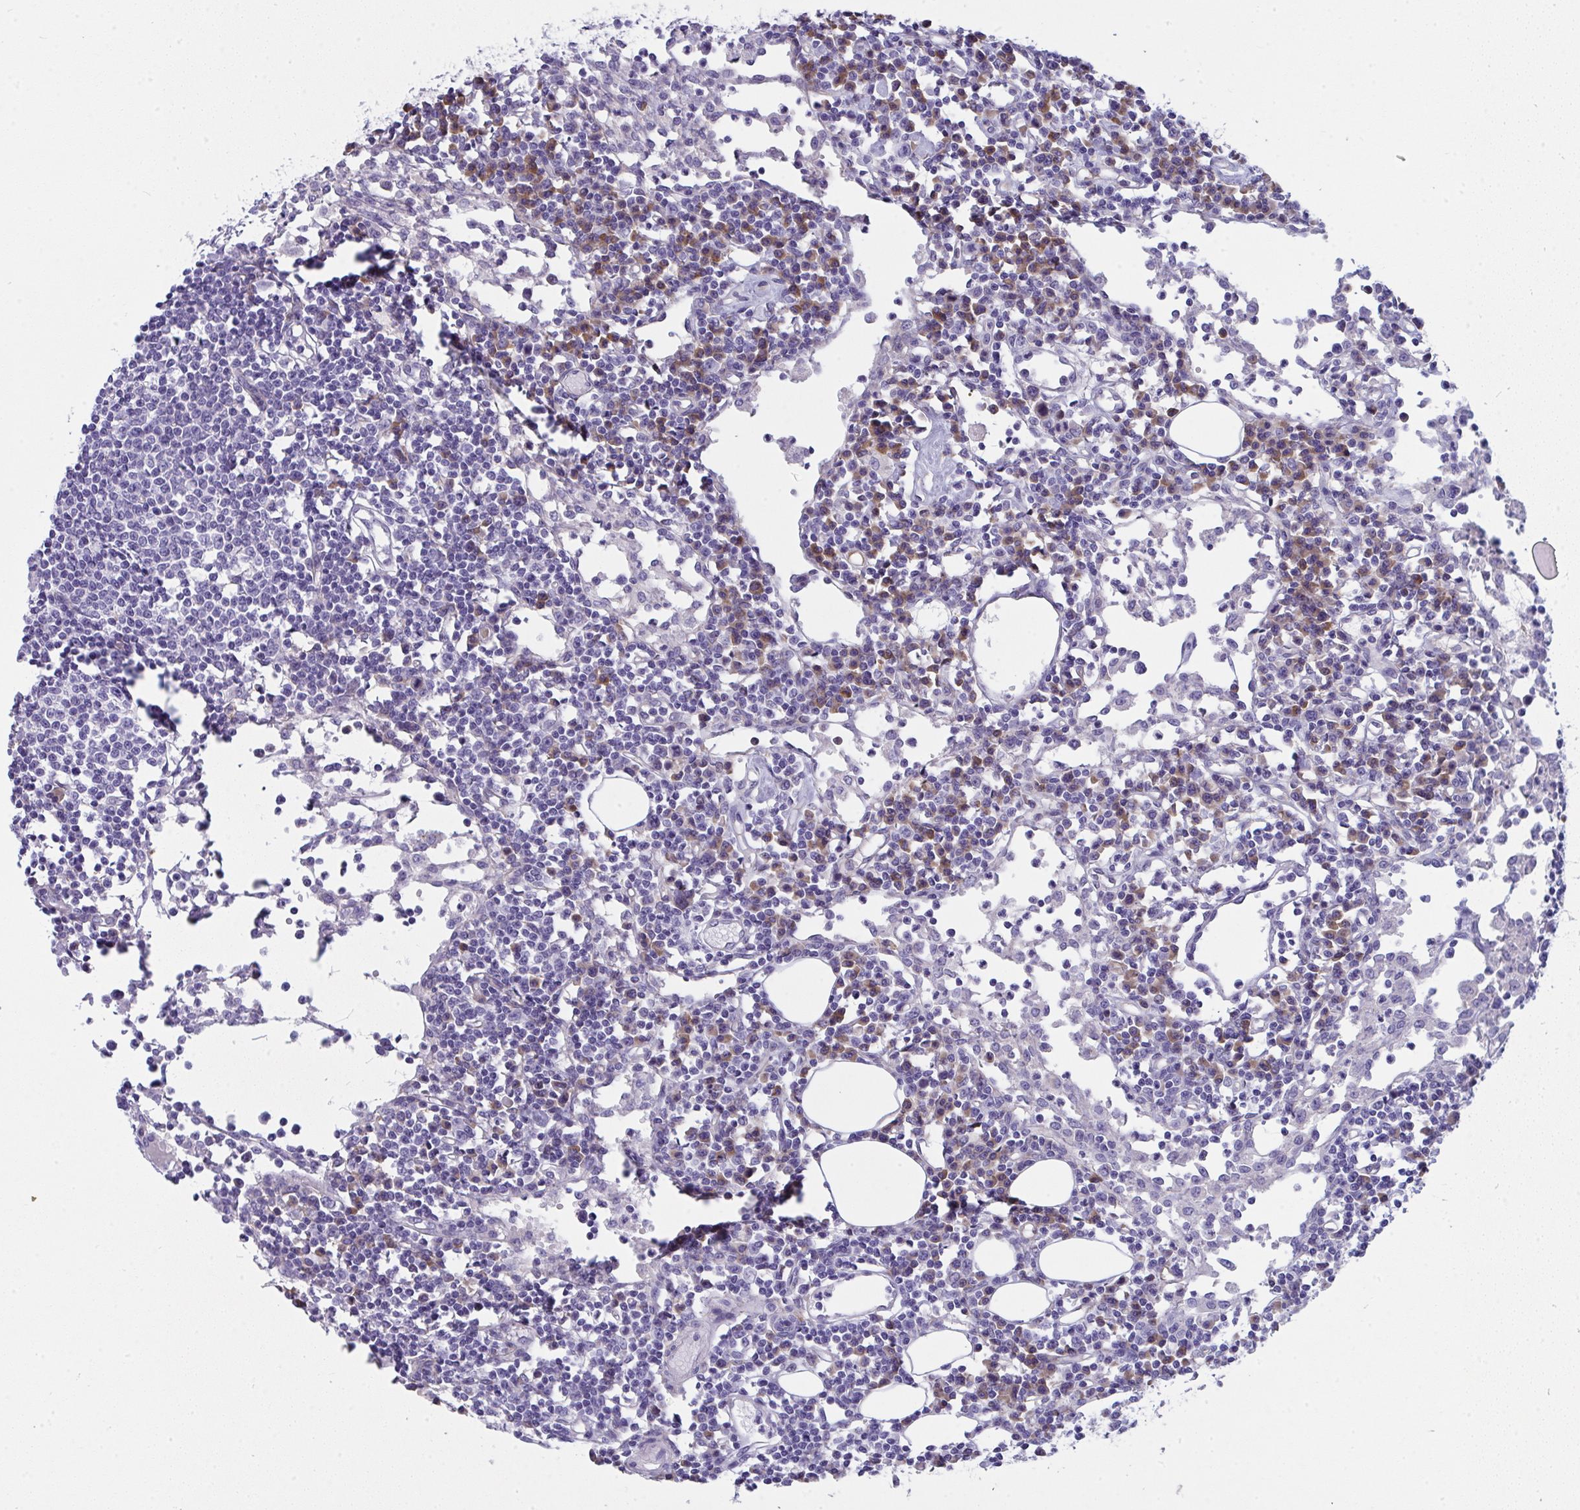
{"staining": {"intensity": "moderate", "quantity": "<25%", "location": "cytoplasmic/membranous"}, "tissue": "lymph node", "cell_type": "Germinal center cells", "image_type": "normal", "snomed": [{"axis": "morphology", "description": "Normal tissue, NOS"}, {"axis": "topography", "description": "Lymph node"}], "caption": "Brown immunohistochemical staining in normal human lymph node displays moderate cytoplasmic/membranous positivity in about <25% of germinal center cells.", "gene": "GAB1", "patient": {"sex": "female", "age": 78}}